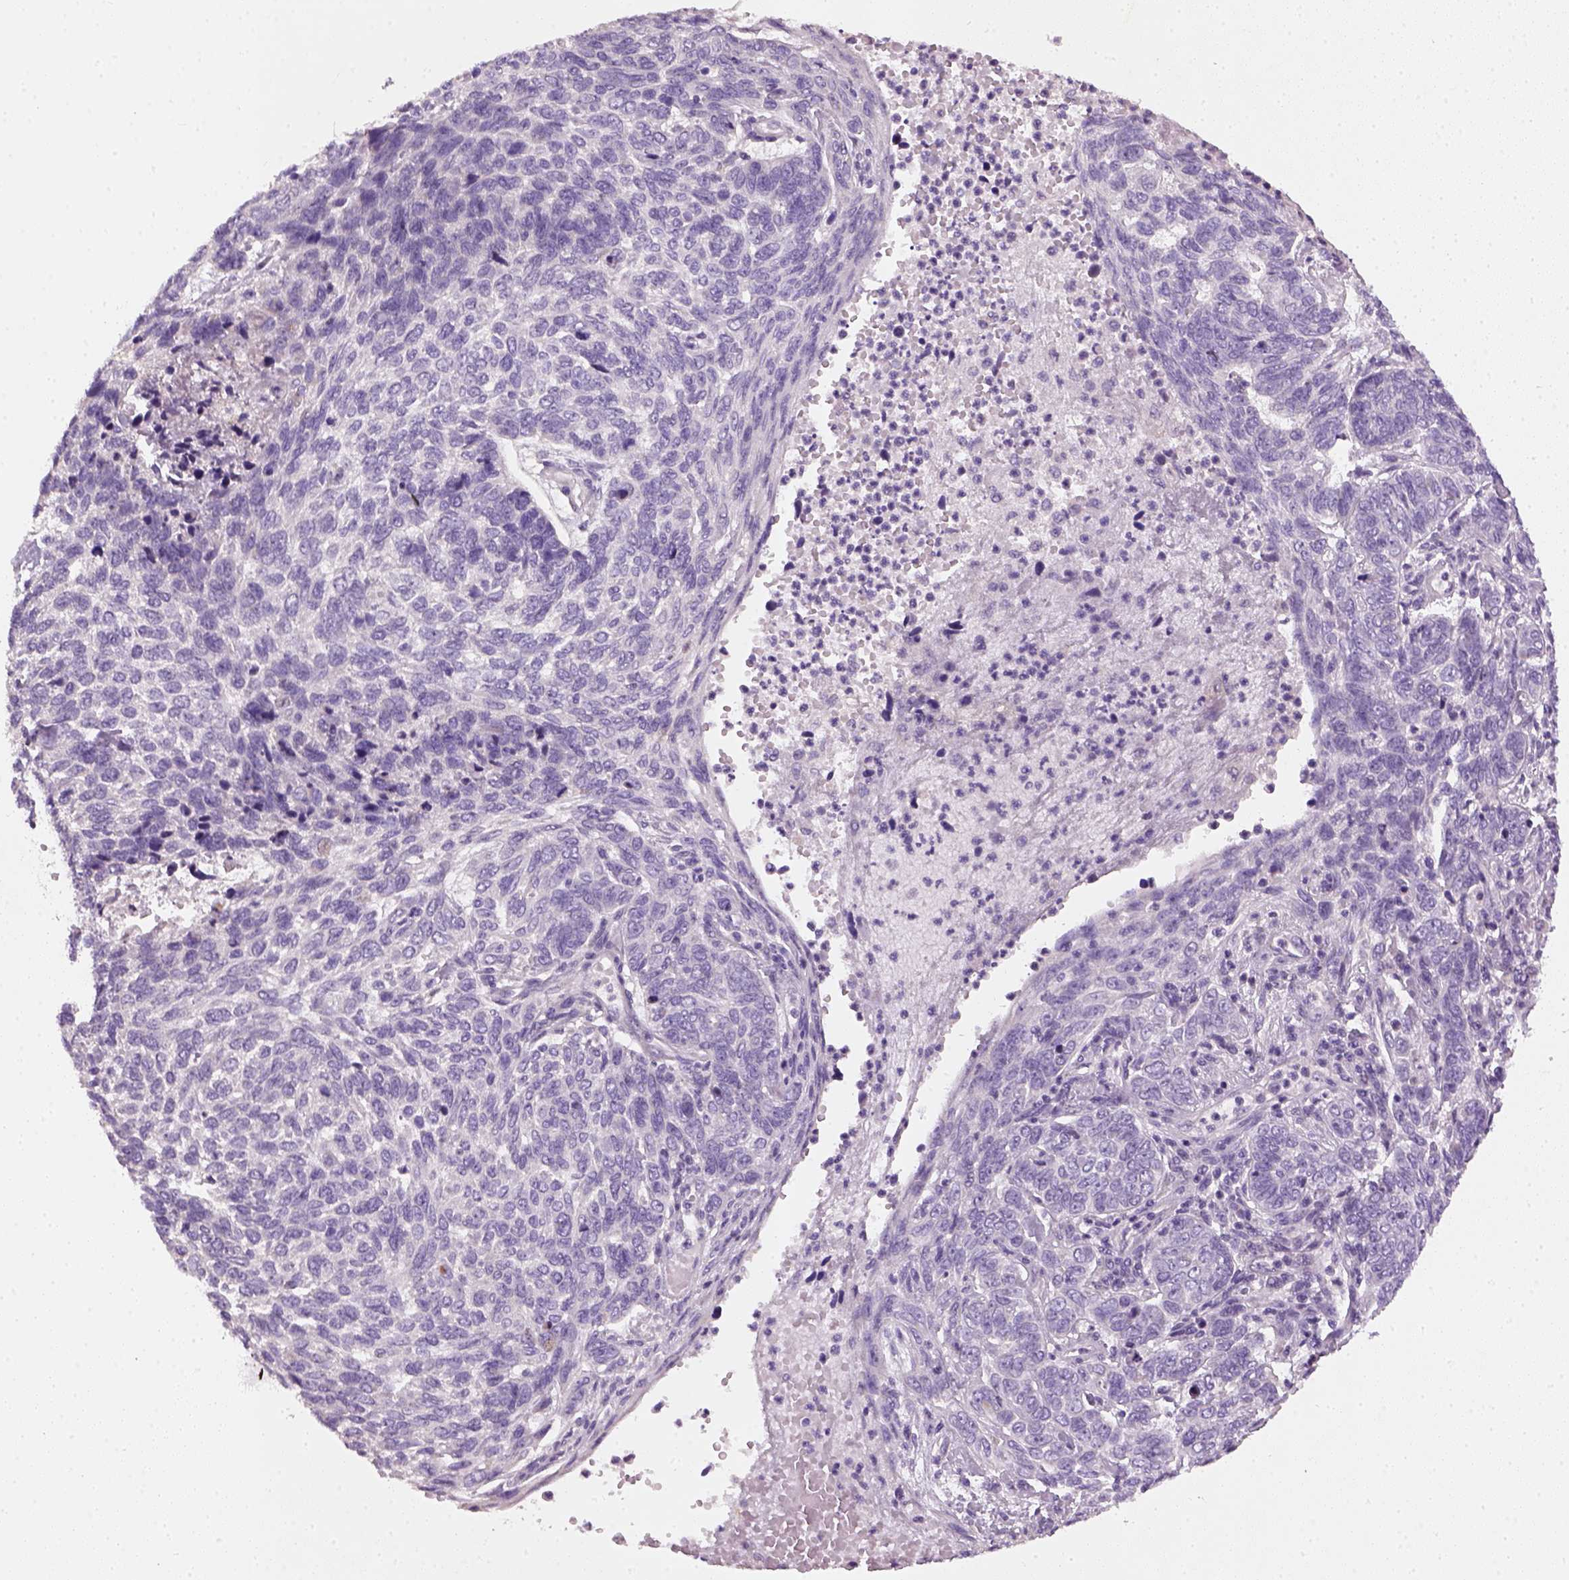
{"staining": {"intensity": "negative", "quantity": "none", "location": "none"}, "tissue": "skin cancer", "cell_type": "Tumor cells", "image_type": "cancer", "snomed": [{"axis": "morphology", "description": "Basal cell carcinoma"}, {"axis": "topography", "description": "Skin"}], "caption": "Tumor cells show no significant protein positivity in skin cancer.", "gene": "NUDT6", "patient": {"sex": "female", "age": 65}}